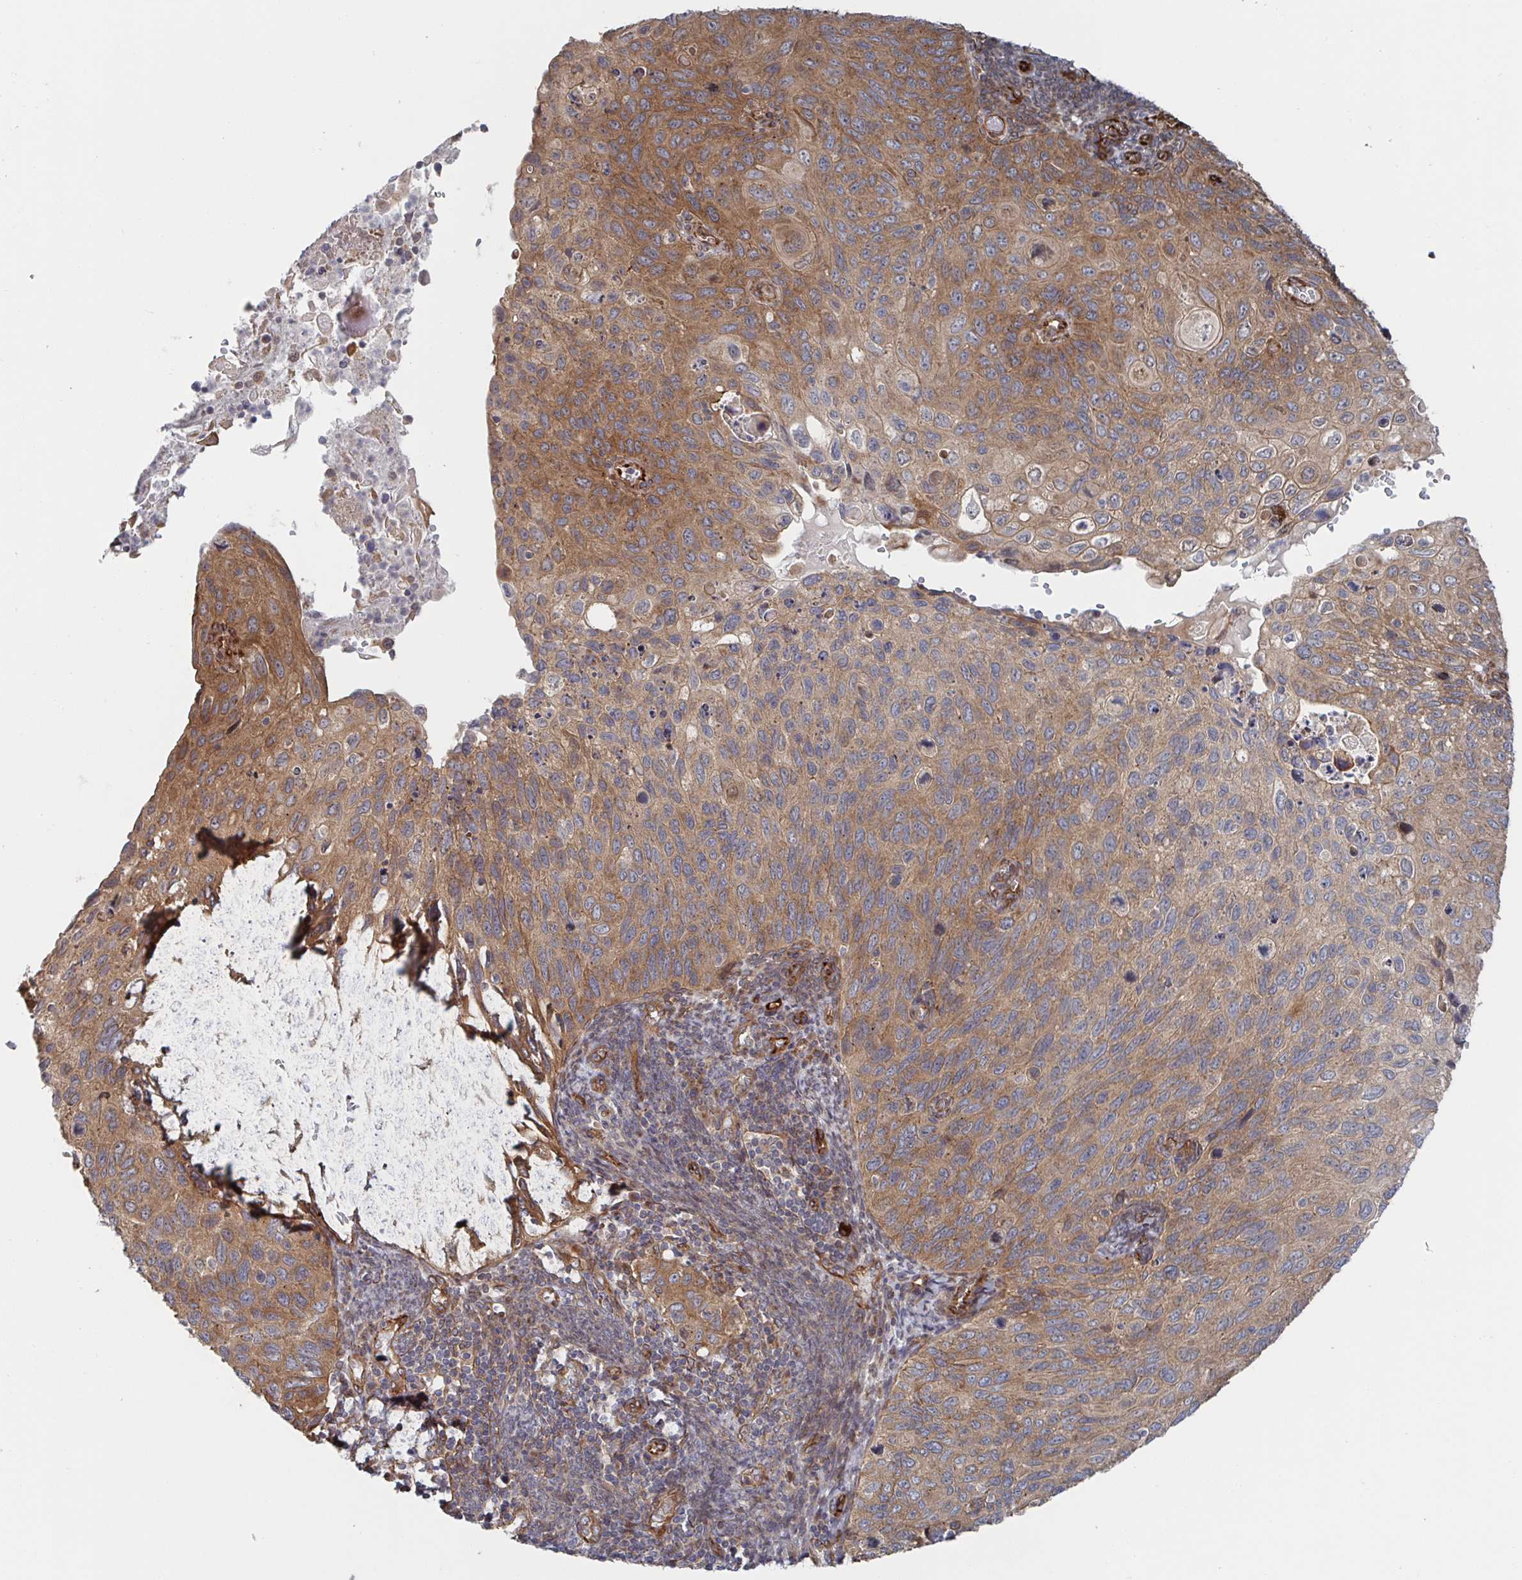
{"staining": {"intensity": "moderate", "quantity": ">75%", "location": "cytoplasmic/membranous"}, "tissue": "cervical cancer", "cell_type": "Tumor cells", "image_type": "cancer", "snomed": [{"axis": "morphology", "description": "Squamous cell carcinoma, NOS"}, {"axis": "topography", "description": "Cervix"}], "caption": "Cervical squamous cell carcinoma stained for a protein (brown) reveals moderate cytoplasmic/membranous positive staining in approximately >75% of tumor cells.", "gene": "DVL3", "patient": {"sex": "female", "age": 70}}